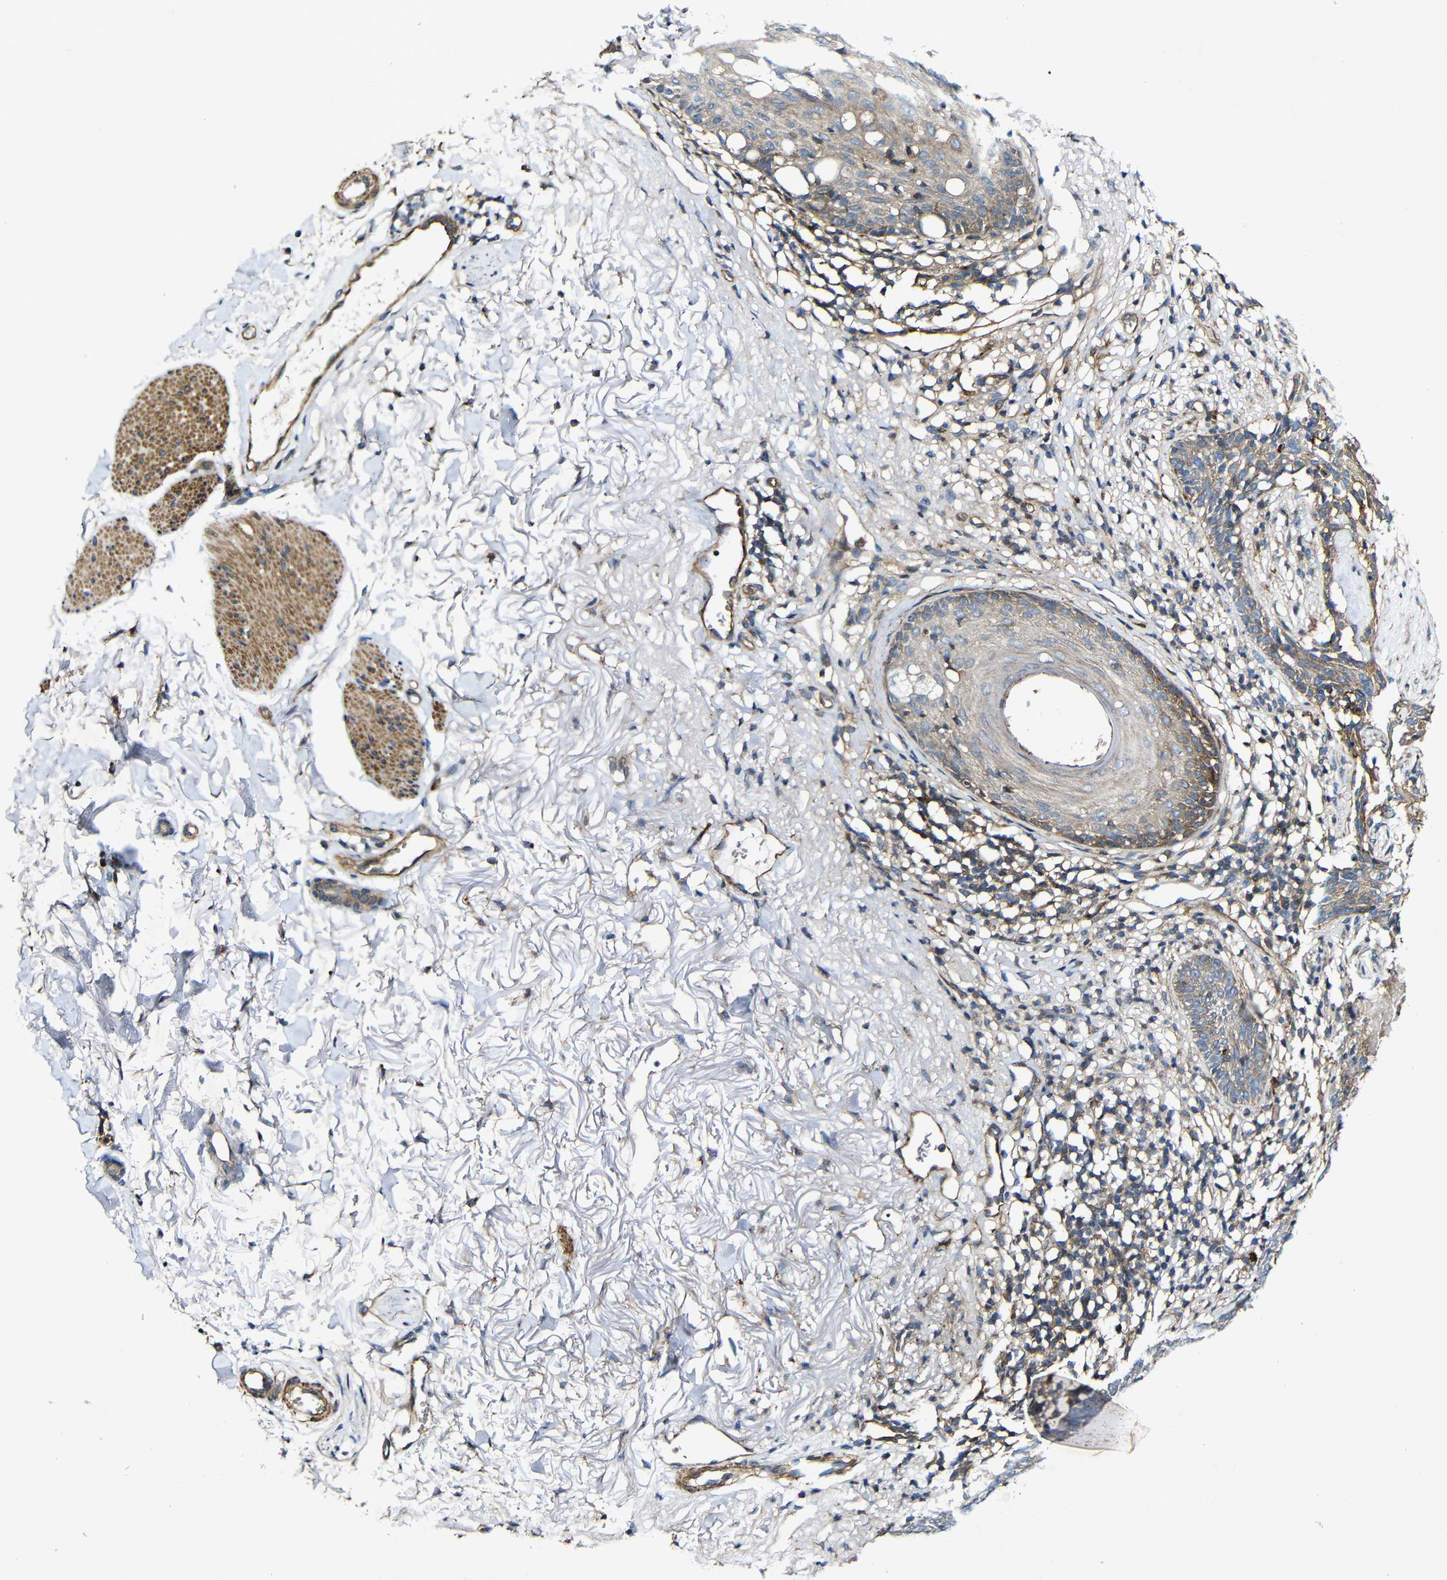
{"staining": {"intensity": "weak", "quantity": "<25%", "location": "cytoplasmic/membranous"}, "tissue": "skin cancer", "cell_type": "Tumor cells", "image_type": "cancer", "snomed": [{"axis": "morphology", "description": "Normal tissue, NOS"}, {"axis": "morphology", "description": "Basal cell carcinoma"}, {"axis": "topography", "description": "Skin"}], "caption": "Tumor cells show no significant positivity in skin cancer (basal cell carcinoma). Nuclei are stained in blue.", "gene": "GSDME", "patient": {"sex": "female", "age": 70}}